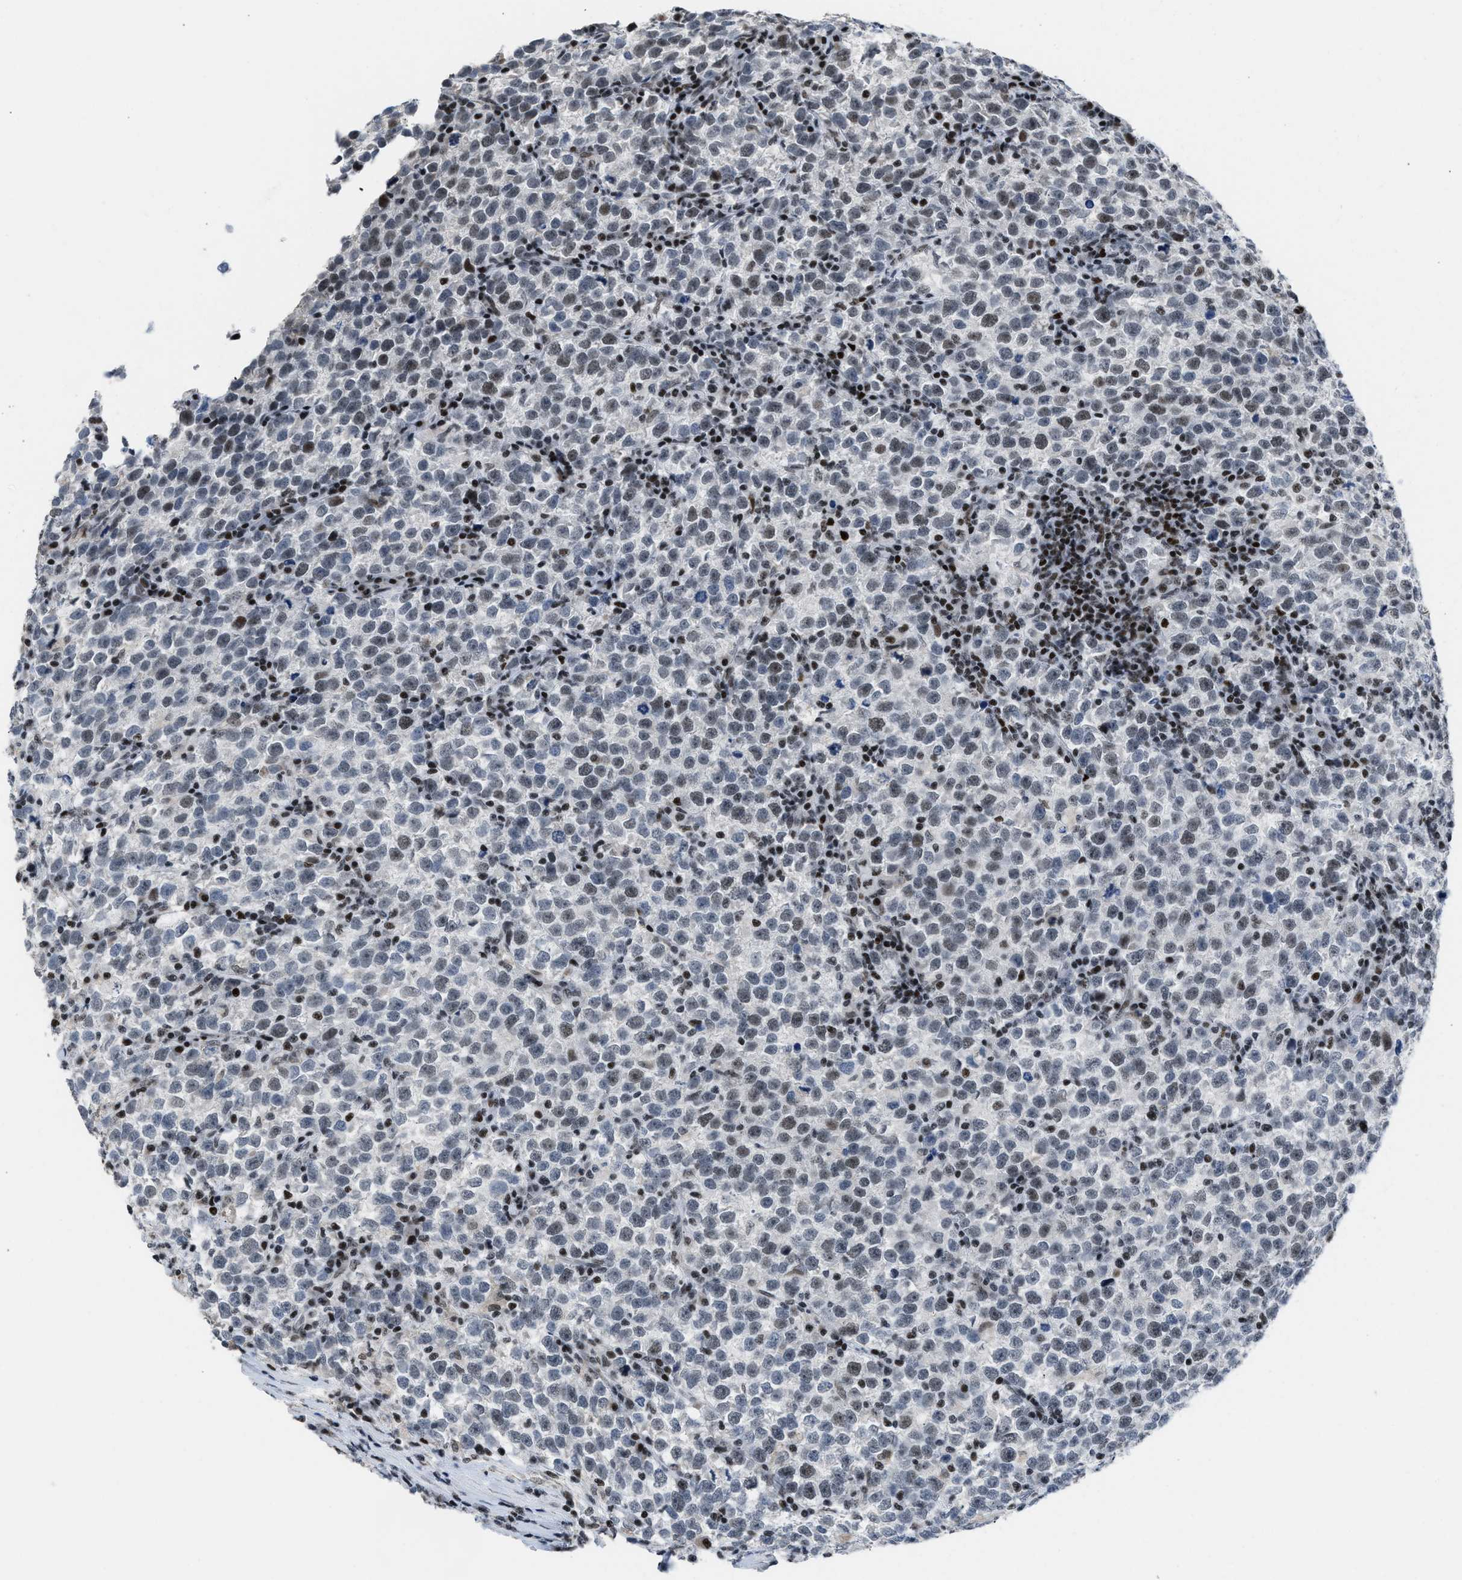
{"staining": {"intensity": "weak", "quantity": "25%-75%", "location": "nuclear"}, "tissue": "testis cancer", "cell_type": "Tumor cells", "image_type": "cancer", "snomed": [{"axis": "morphology", "description": "Normal tissue, NOS"}, {"axis": "morphology", "description": "Seminoma, NOS"}, {"axis": "topography", "description": "Testis"}], "caption": "A brown stain labels weak nuclear expression of a protein in testis cancer (seminoma) tumor cells. (IHC, brightfield microscopy, high magnification).", "gene": "TERF2IP", "patient": {"sex": "male", "age": 43}}